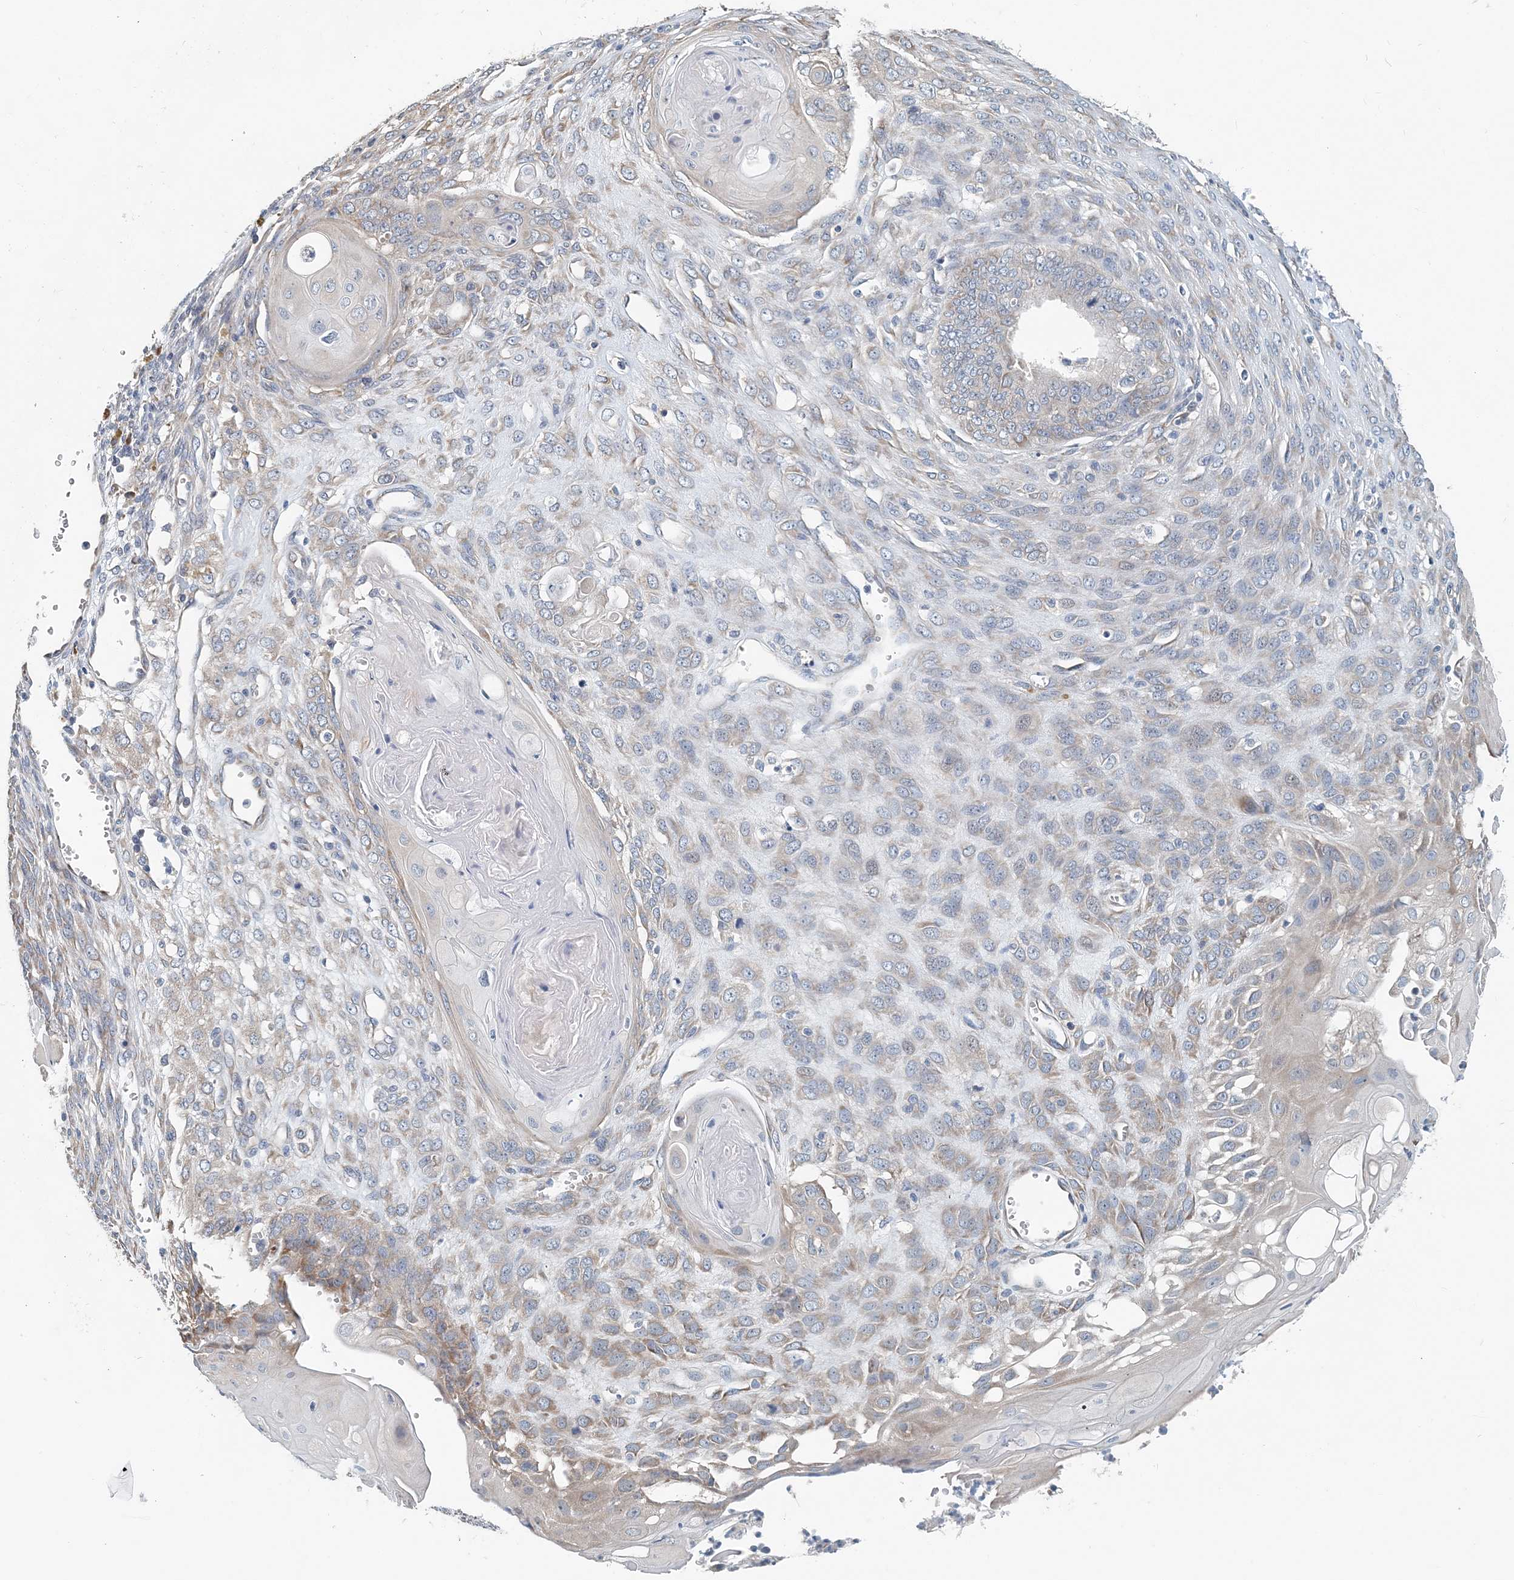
{"staining": {"intensity": "weak", "quantity": "<25%", "location": "cytoplasmic/membranous"}, "tissue": "endometrial cancer", "cell_type": "Tumor cells", "image_type": "cancer", "snomed": [{"axis": "morphology", "description": "Adenocarcinoma, NOS"}, {"axis": "topography", "description": "Endometrium"}], "caption": "Image shows no significant protein positivity in tumor cells of adenocarcinoma (endometrial).", "gene": "EEF1A2", "patient": {"sex": "female", "age": 32}}